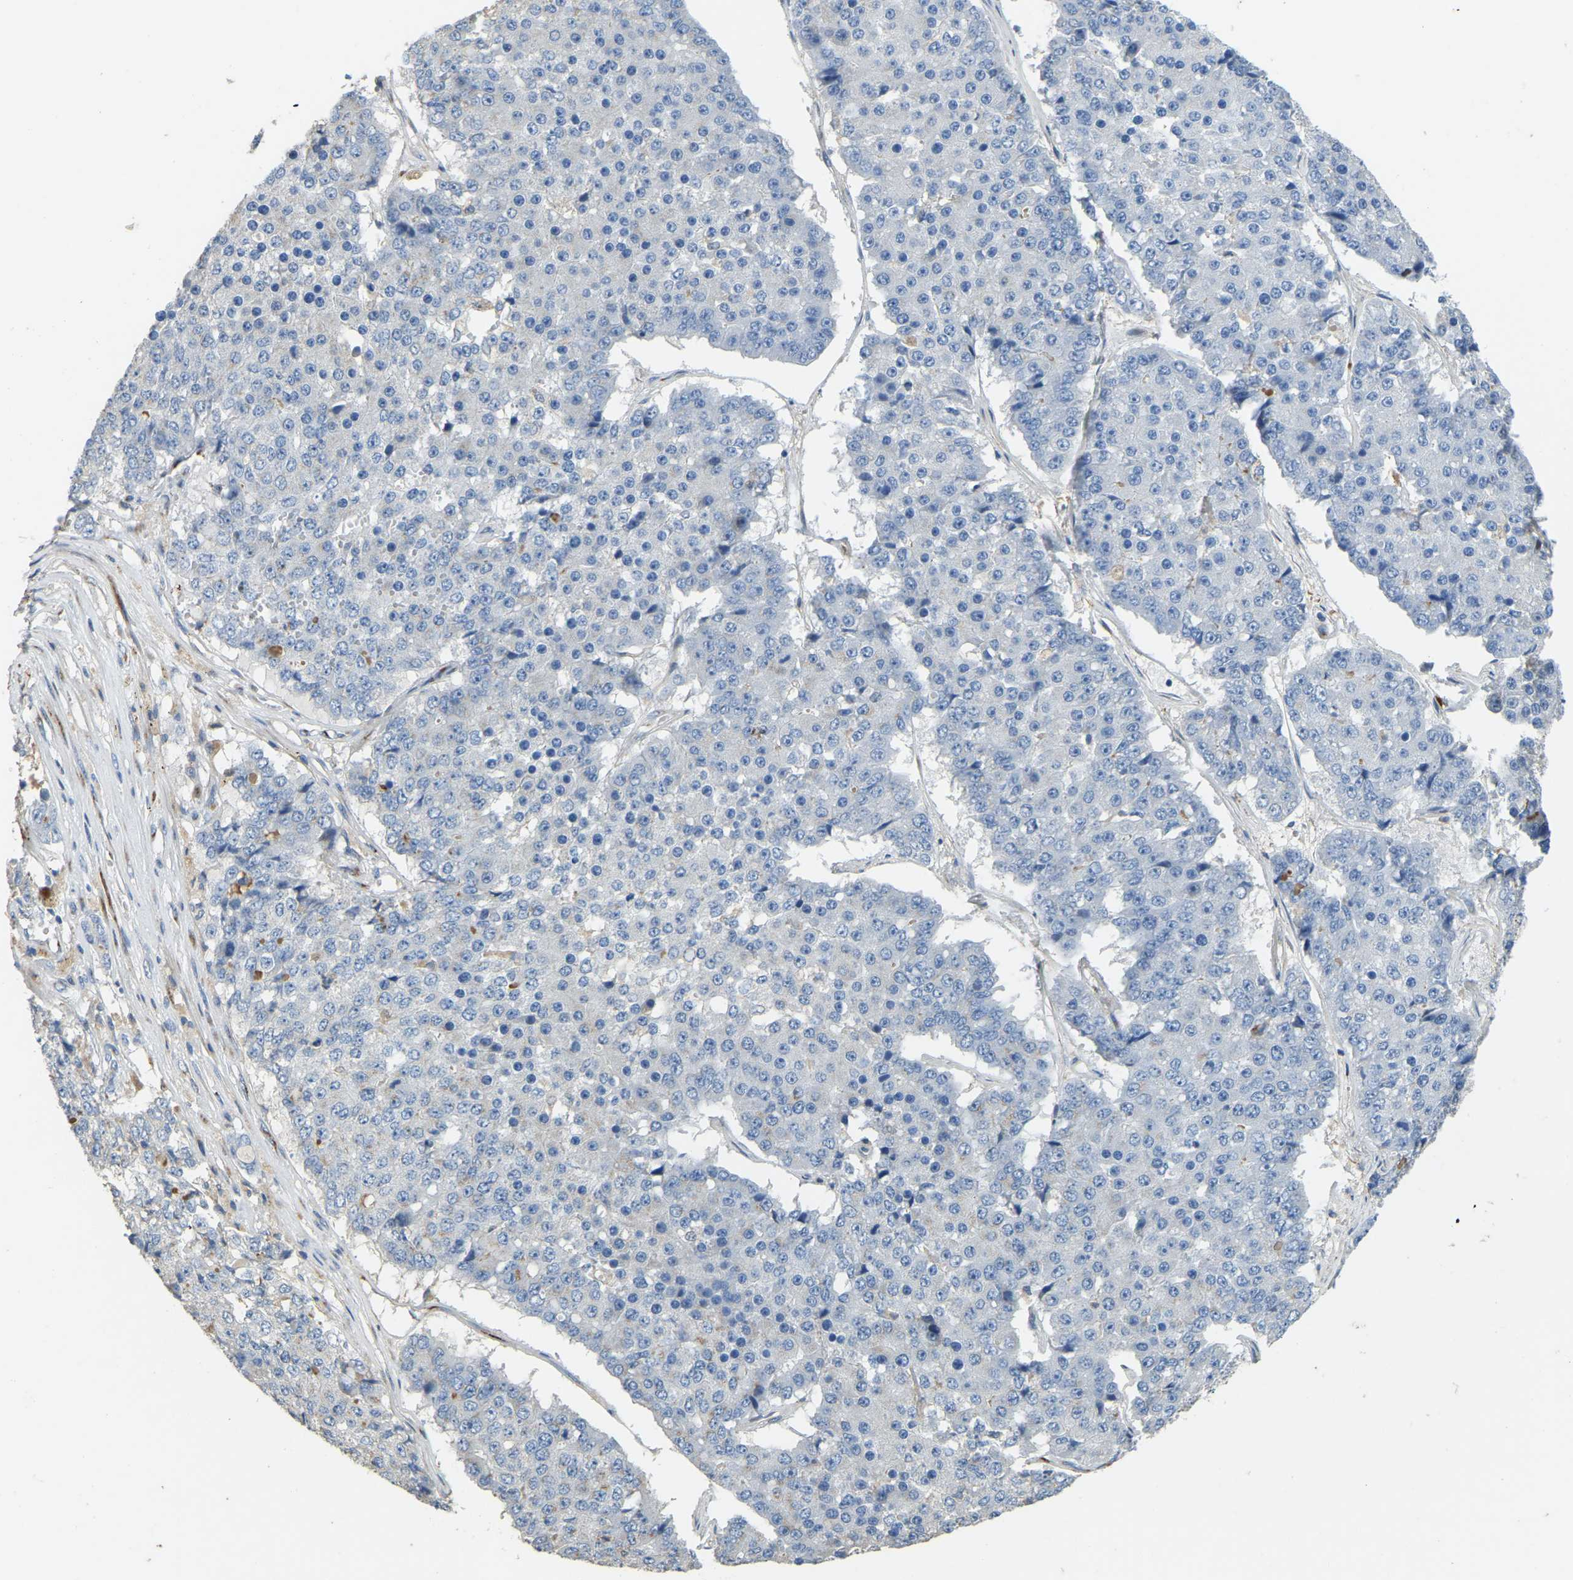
{"staining": {"intensity": "negative", "quantity": "none", "location": "none"}, "tissue": "pancreatic cancer", "cell_type": "Tumor cells", "image_type": "cancer", "snomed": [{"axis": "morphology", "description": "Adenocarcinoma, NOS"}, {"axis": "topography", "description": "Pancreas"}], "caption": "This photomicrograph is of adenocarcinoma (pancreatic) stained with immunohistochemistry (IHC) to label a protein in brown with the nuclei are counter-stained blue. There is no expression in tumor cells.", "gene": "FAM174A", "patient": {"sex": "male", "age": 50}}